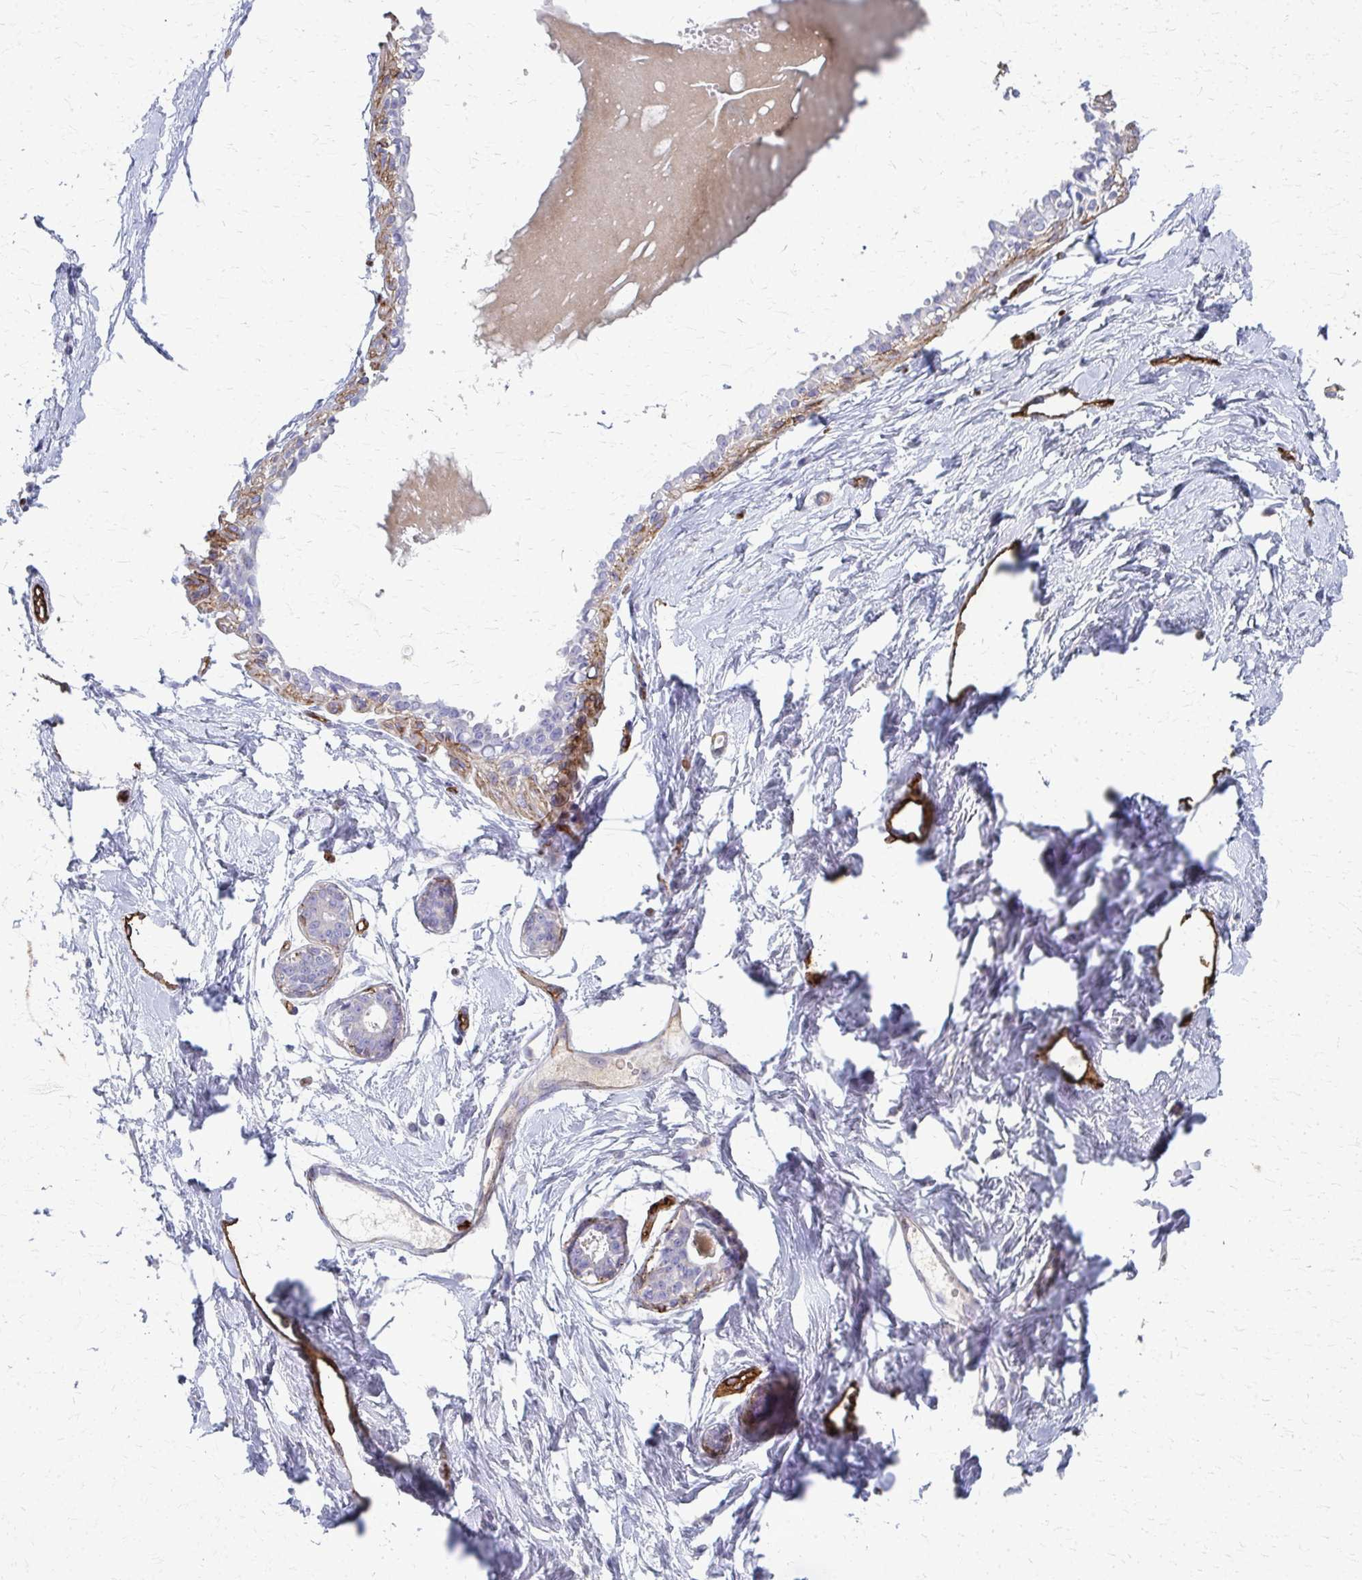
{"staining": {"intensity": "negative", "quantity": "none", "location": "none"}, "tissue": "breast", "cell_type": "Adipocytes", "image_type": "normal", "snomed": [{"axis": "morphology", "description": "Normal tissue, NOS"}, {"axis": "topography", "description": "Breast"}], "caption": "This is a photomicrograph of immunohistochemistry (IHC) staining of unremarkable breast, which shows no expression in adipocytes.", "gene": "ADIPOQ", "patient": {"sex": "female", "age": 45}}